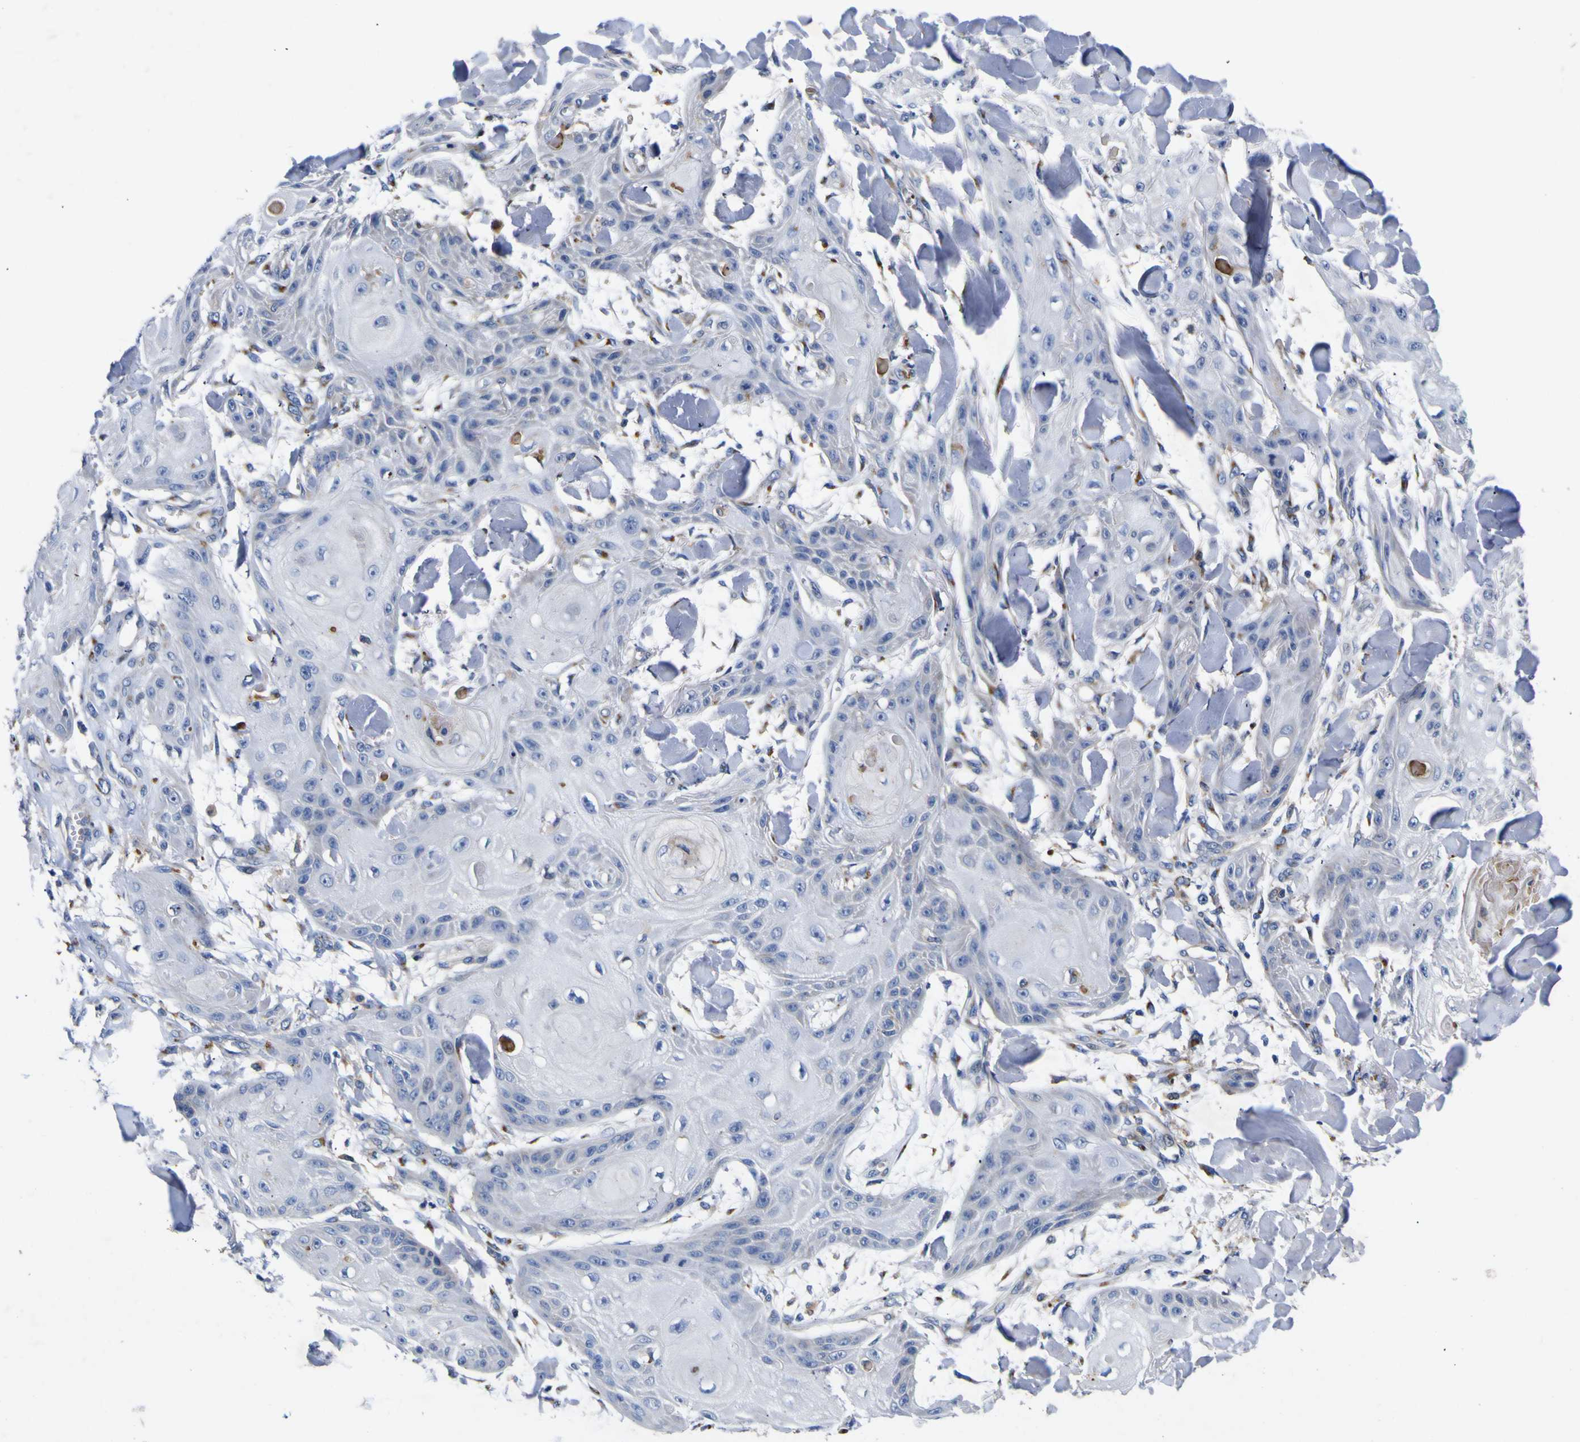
{"staining": {"intensity": "weak", "quantity": "25%-75%", "location": "cytoplasmic/membranous"}, "tissue": "skin cancer", "cell_type": "Tumor cells", "image_type": "cancer", "snomed": [{"axis": "morphology", "description": "Squamous cell carcinoma, NOS"}, {"axis": "topography", "description": "Skin"}], "caption": "Immunohistochemical staining of skin squamous cell carcinoma demonstrates low levels of weak cytoplasmic/membranous protein staining in approximately 25%-75% of tumor cells. Immunohistochemistry (ihc) stains the protein of interest in brown and the nuclei are stained blue.", "gene": "COA1", "patient": {"sex": "male", "age": 74}}